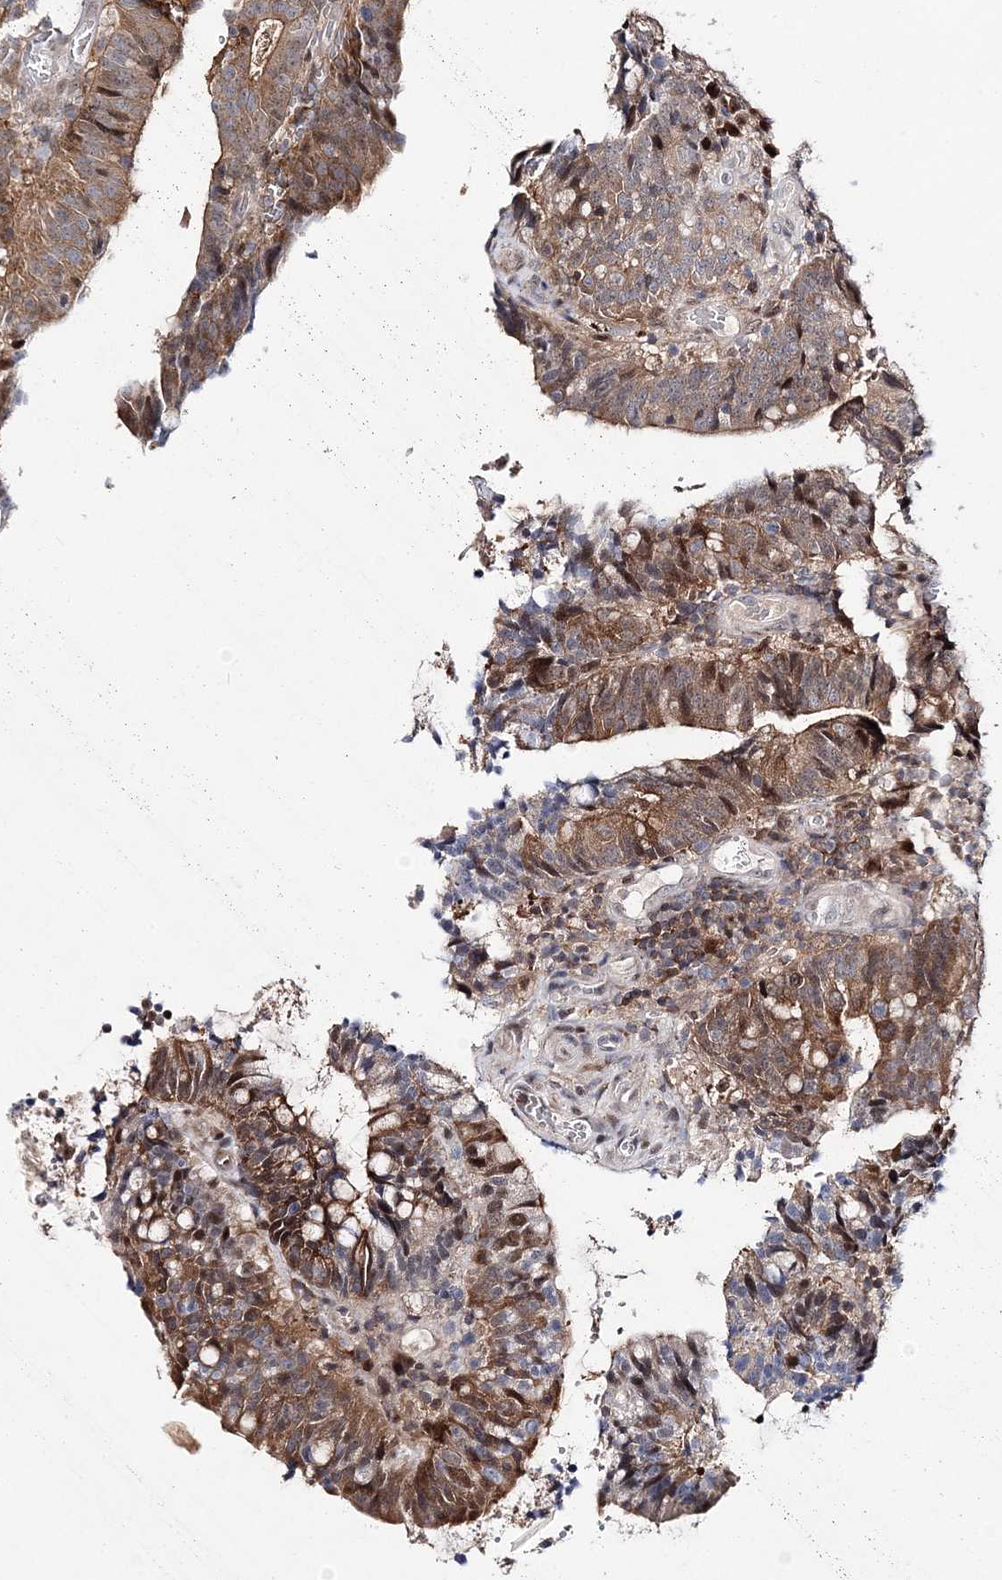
{"staining": {"intensity": "moderate", "quantity": ">75%", "location": "cytoplasmic/membranous"}, "tissue": "colorectal cancer", "cell_type": "Tumor cells", "image_type": "cancer", "snomed": [{"axis": "morphology", "description": "Adenocarcinoma, NOS"}, {"axis": "topography", "description": "Colon"}], "caption": "IHC histopathology image of neoplastic tissue: human colorectal cancer stained using IHC shows medium levels of moderate protein expression localized specifically in the cytoplasmic/membranous of tumor cells, appearing as a cytoplasmic/membranous brown color.", "gene": "NIF3L1", "patient": {"sex": "female", "age": 66}}